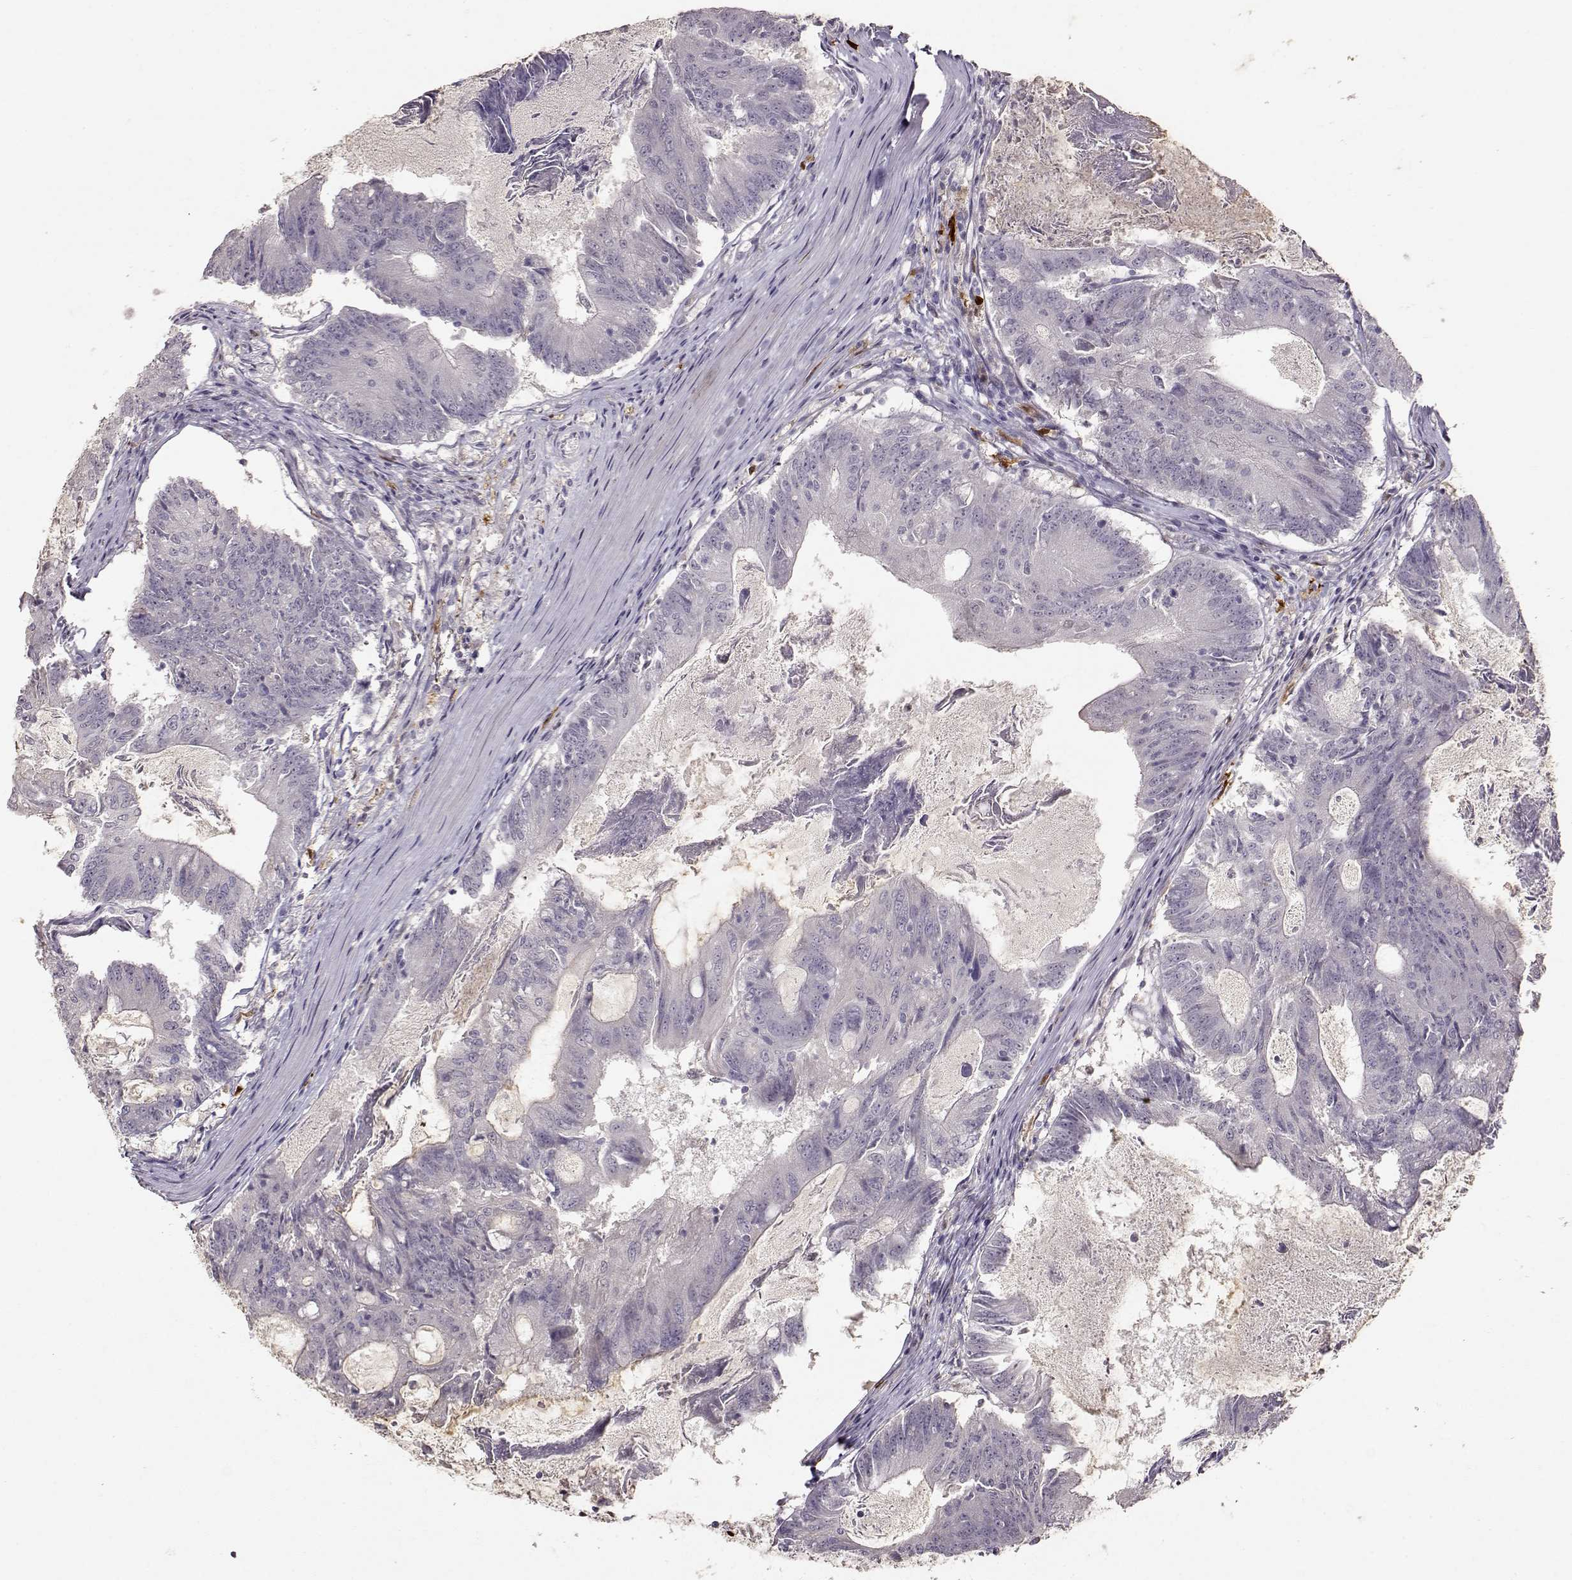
{"staining": {"intensity": "negative", "quantity": "none", "location": "none"}, "tissue": "colorectal cancer", "cell_type": "Tumor cells", "image_type": "cancer", "snomed": [{"axis": "morphology", "description": "Adenocarcinoma, NOS"}, {"axis": "topography", "description": "Colon"}], "caption": "Colorectal cancer (adenocarcinoma) was stained to show a protein in brown. There is no significant positivity in tumor cells. (Brightfield microscopy of DAB (3,3'-diaminobenzidine) IHC at high magnification).", "gene": "S100B", "patient": {"sex": "female", "age": 70}}